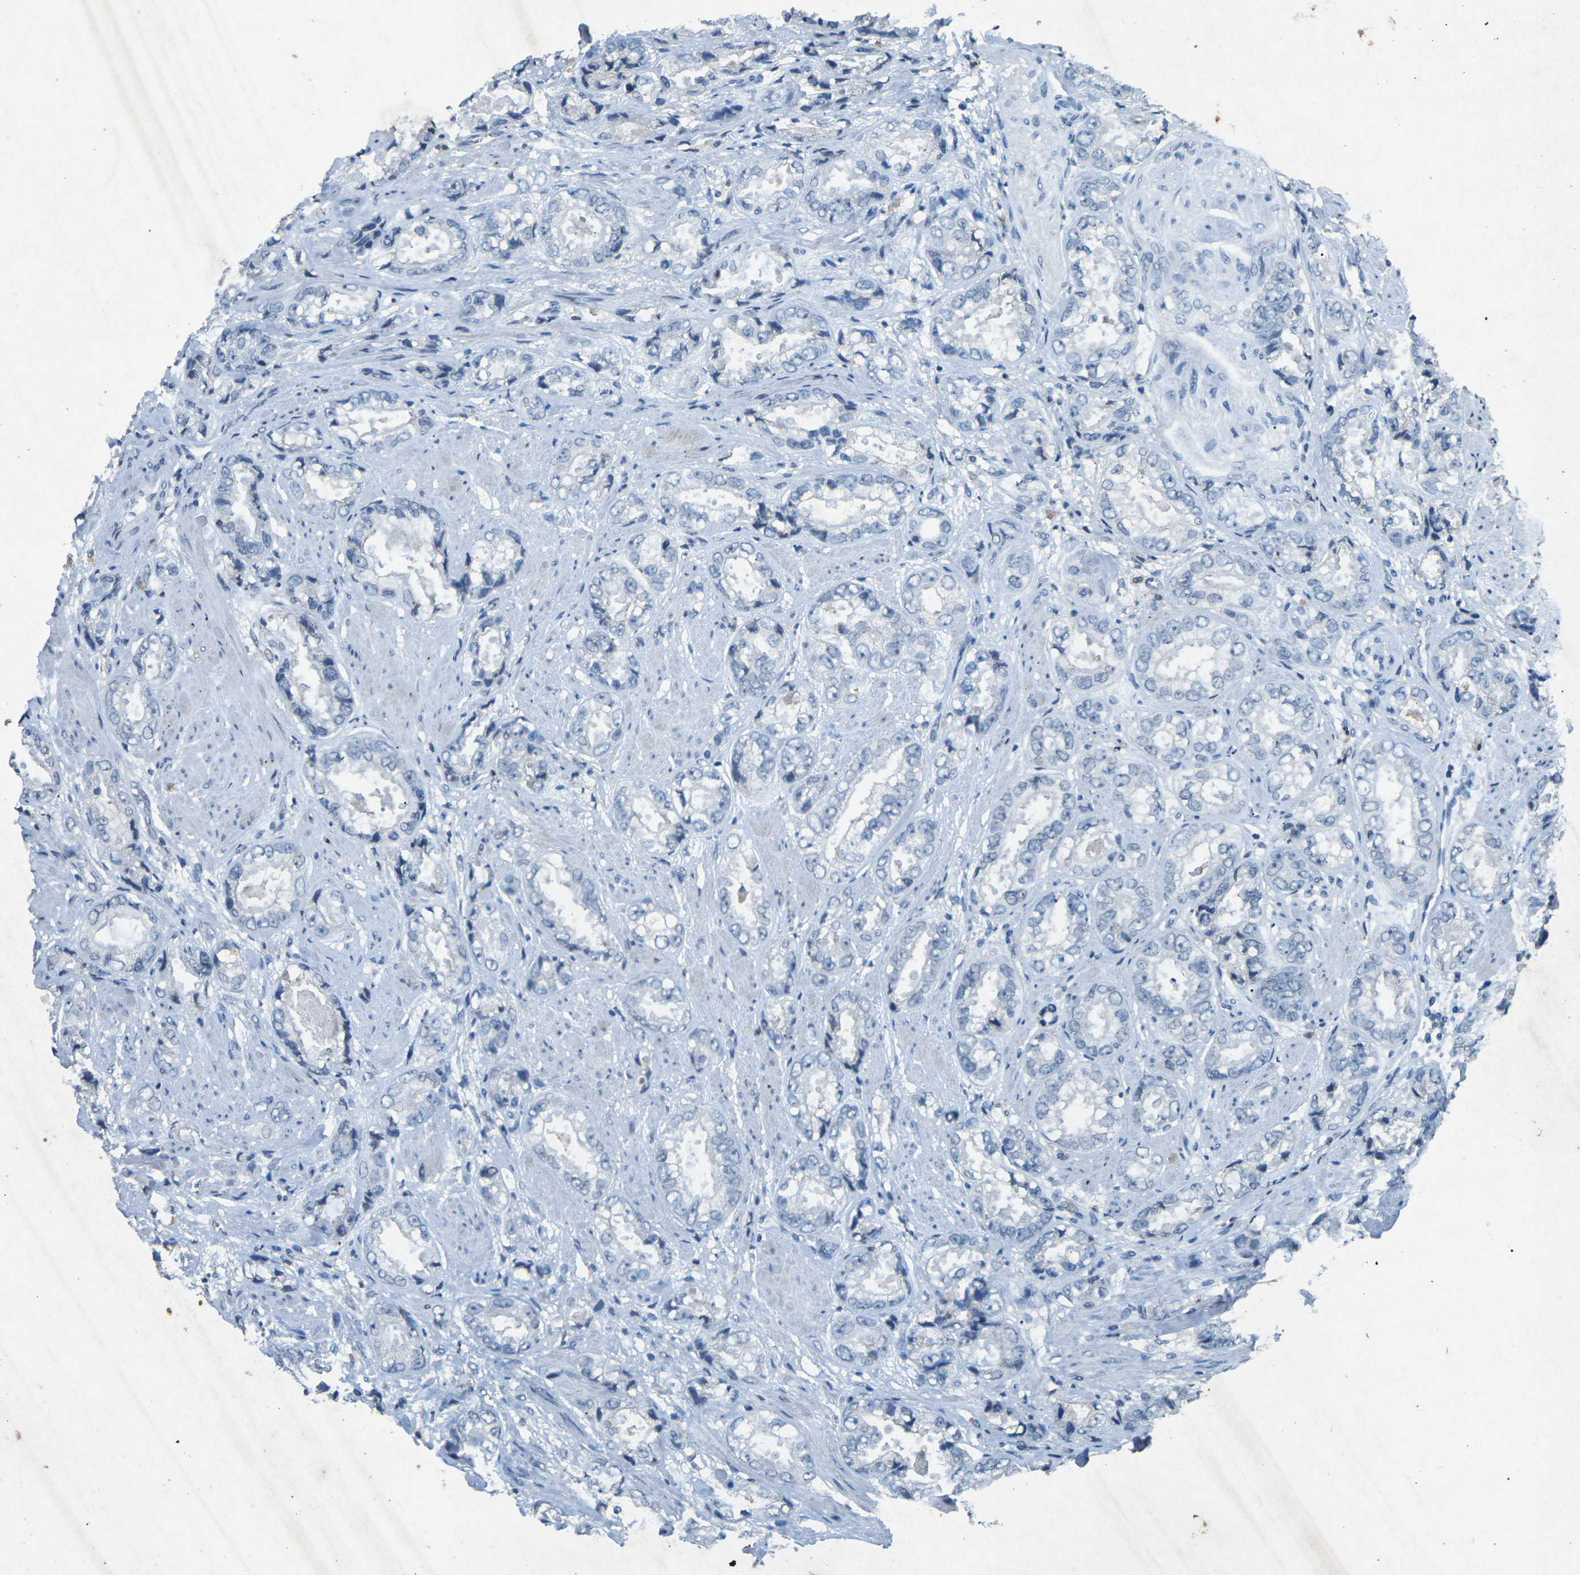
{"staining": {"intensity": "negative", "quantity": "none", "location": "none"}, "tissue": "prostate cancer", "cell_type": "Tumor cells", "image_type": "cancer", "snomed": [{"axis": "morphology", "description": "Adenocarcinoma, High grade"}, {"axis": "topography", "description": "Prostate"}], "caption": "An image of adenocarcinoma (high-grade) (prostate) stained for a protein reveals no brown staining in tumor cells. The staining was performed using DAB (3,3'-diaminobenzidine) to visualize the protein expression in brown, while the nuclei were stained in blue with hematoxylin (Magnification: 20x).", "gene": "A1BG", "patient": {"sex": "male", "age": 61}}